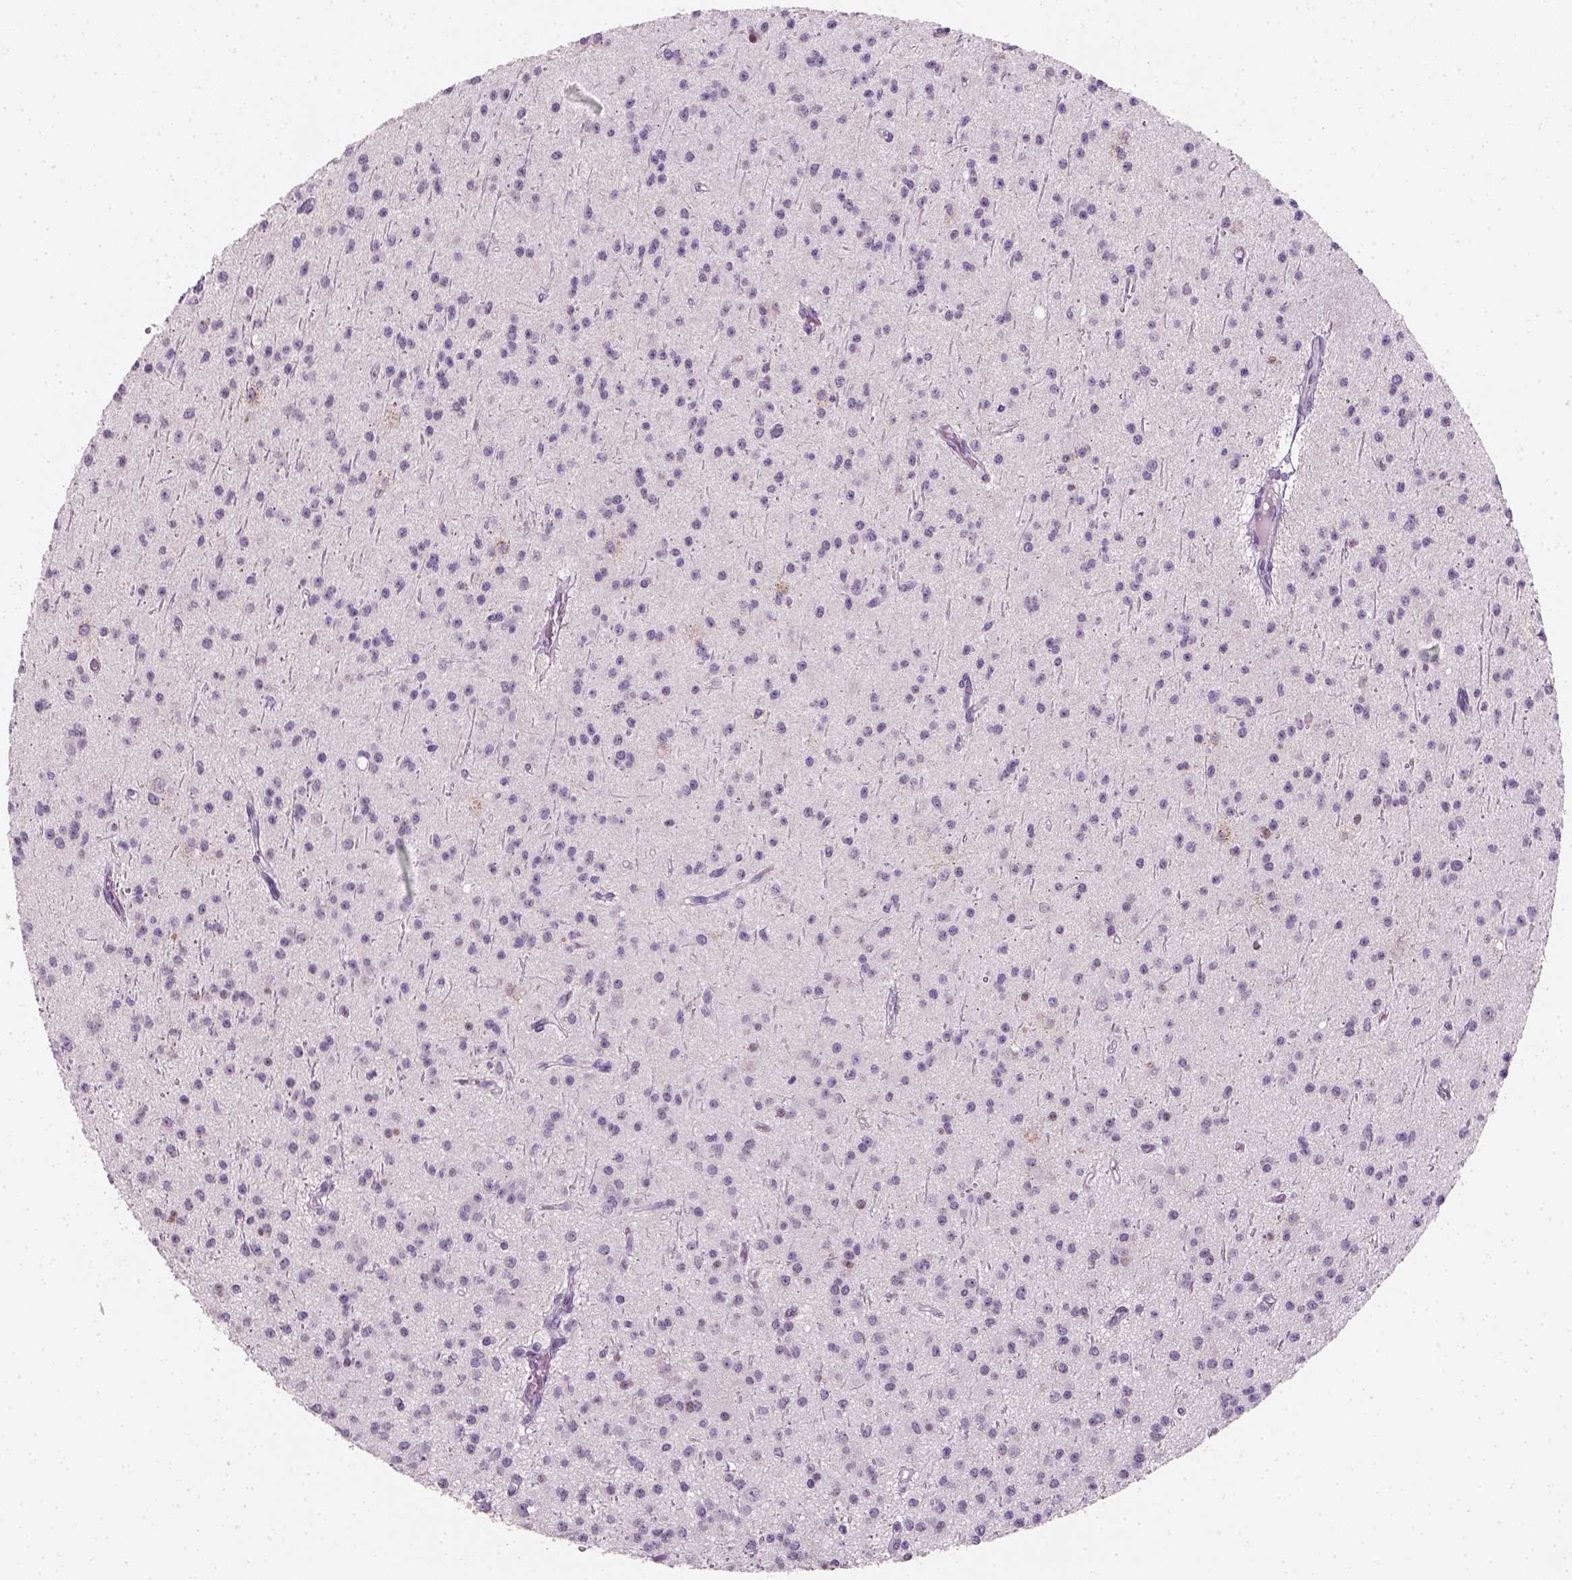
{"staining": {"intensity": "negative", "quantity": "none", "location": "none"}, "tissue": "glioma", "cell_type": "Tumor cells", "image_type": "cancer", "snomed": [{"axis": "morphology", "description": "Glioma, malignant, Low grade"}, {"axis": "topography", "description": "Brain"}], "caption": "Immunohistochemistry (IHC) photomicrograph of neoplastic tissue: human malignant low-grade glioma stained with DAB (3,3'-diaminobenzidine) exhibits no significant protein expression in tumor cells. (DAB immunohistochemistry with hematoxylin counter stain).", "gene": "TP53", "patient": {"sex": "male", "age": 27}}